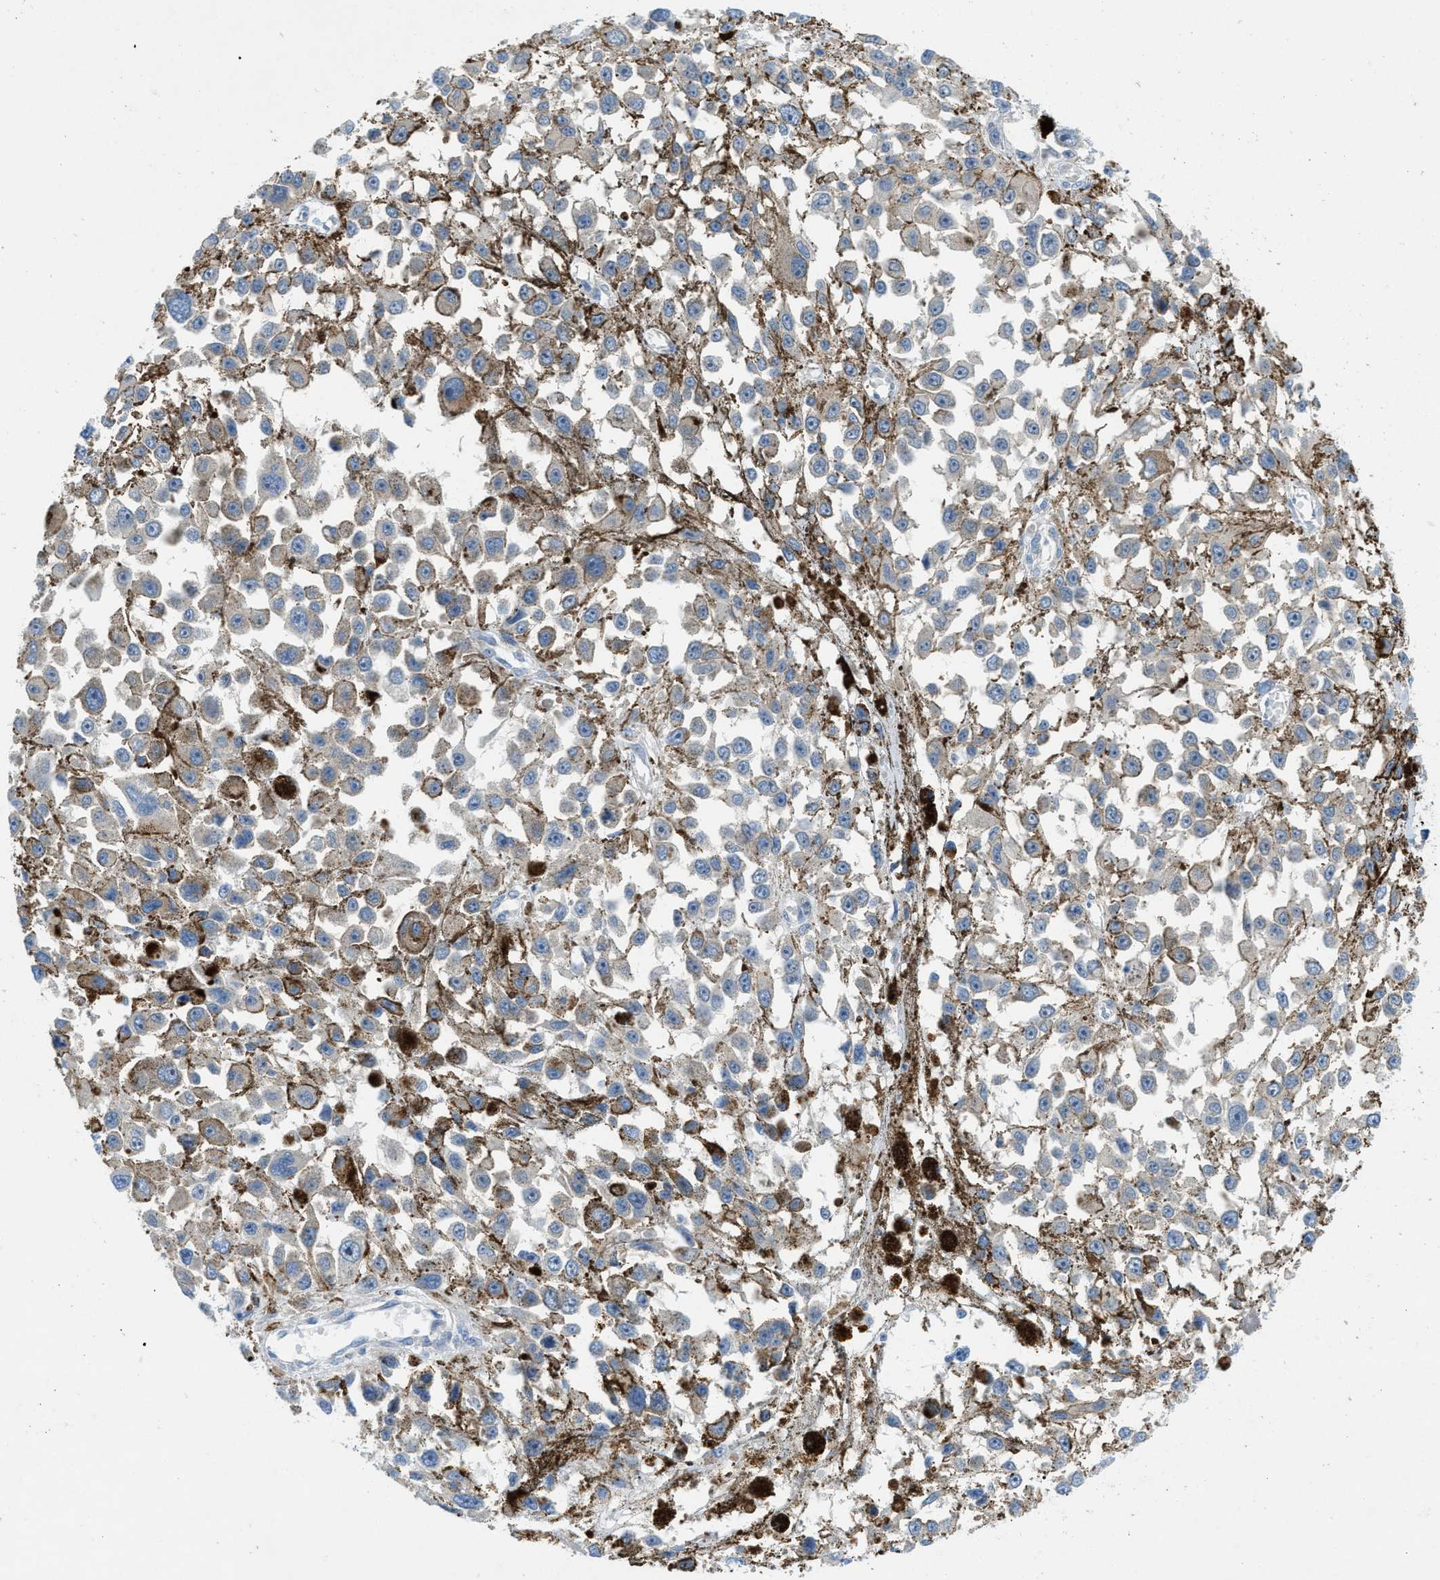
{"staining": {"intensity": "weak", "quantity": "<25%", "location": "cytoplasmic/membranous"}, "tissue": "melanoma", "cell_type": "Tumor cells", "image_type": "cancer", "snomed": [{"axis": "morphology", "description": "Malignant melanoma, Metastatic site"}, {"axis": "topography", "description": "Lymph node"}], "caption": "Melanoma stained for a protein using immunohistochemistry demonstrates no staining tumor cells.", "gene": "RIPK2", "patient": {"sex": "male", "age": 59}}